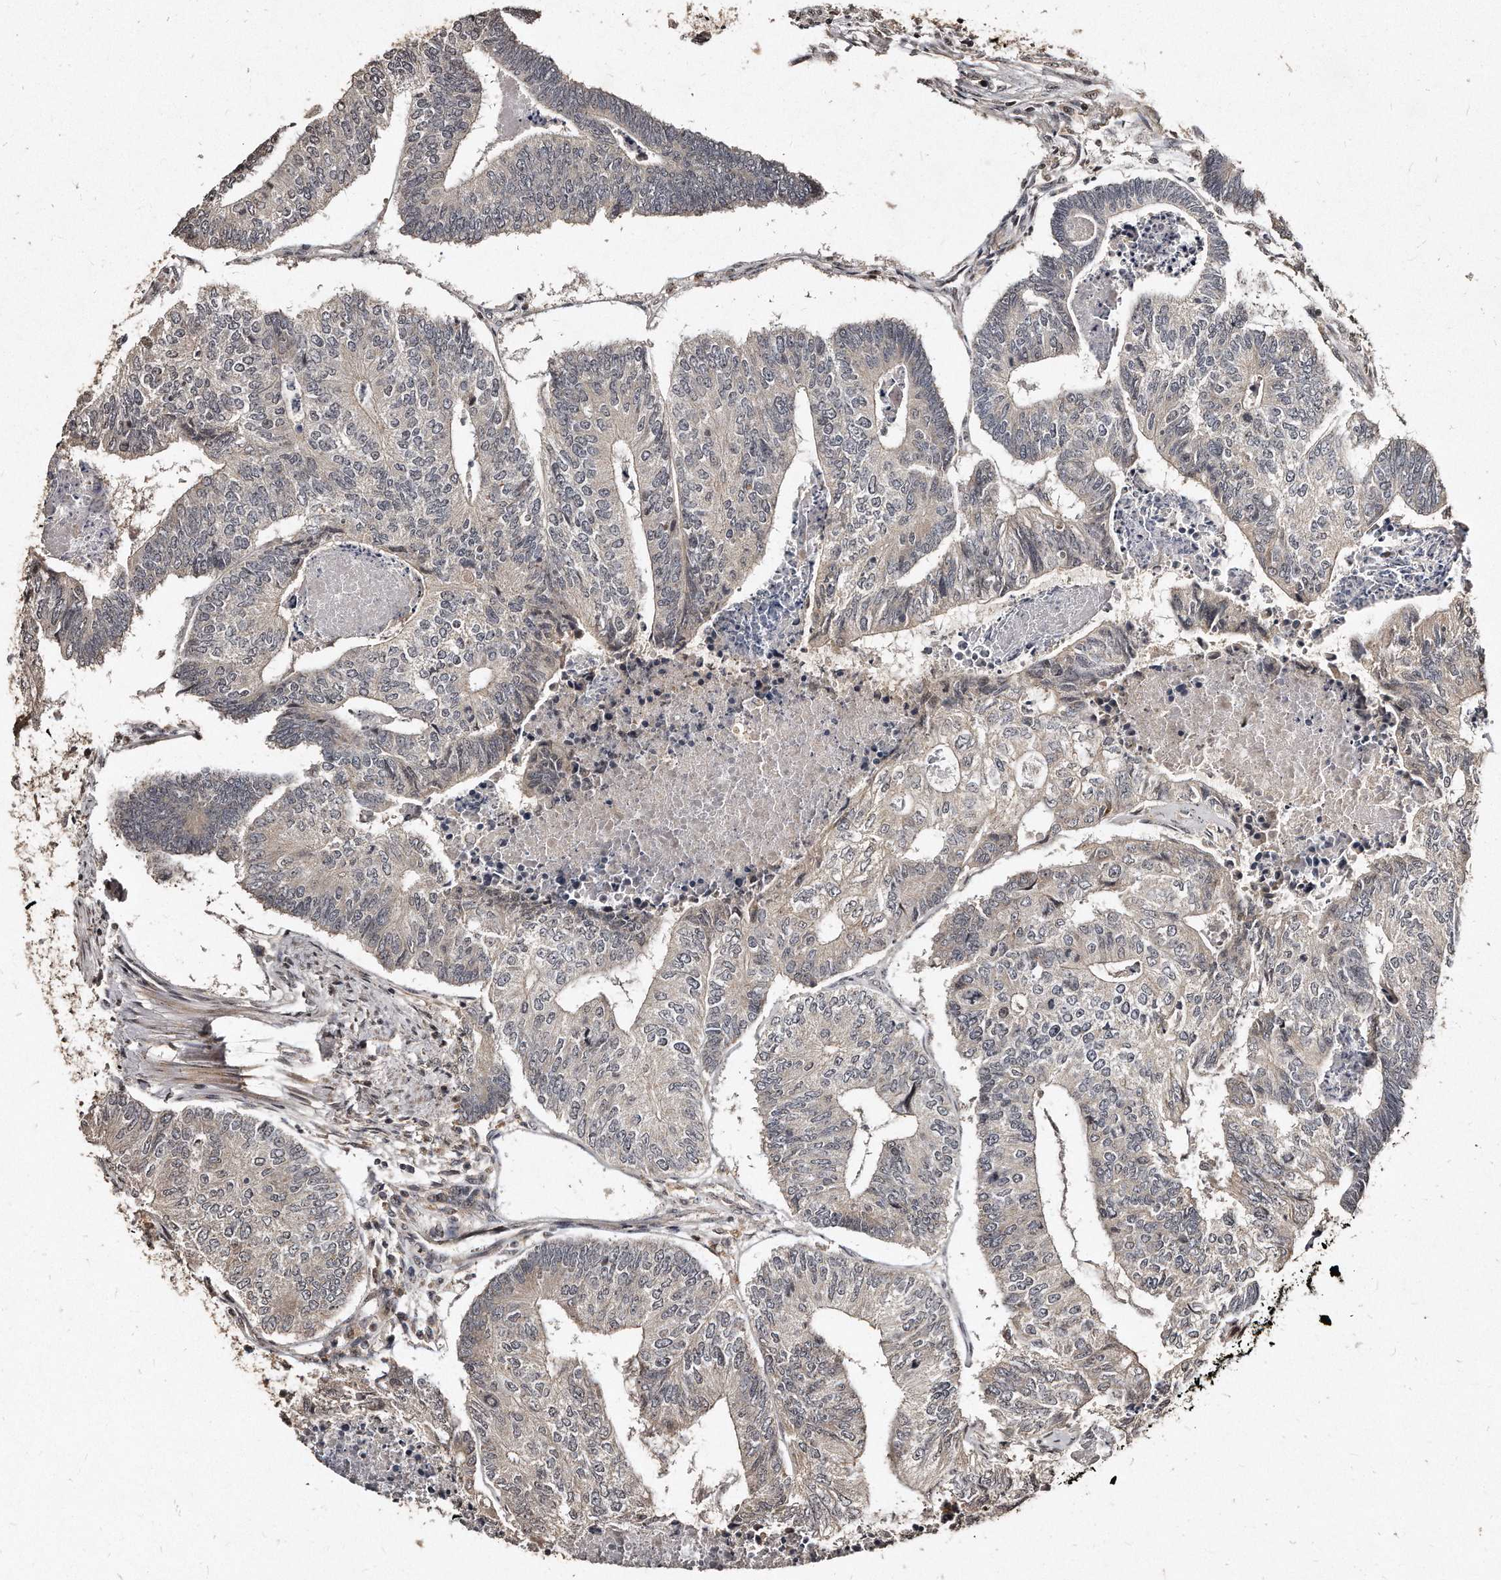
{"staining": {"intensity": "negative", "quantity": "none", "location": "none"}, "tissue": "colorectal cancer", "cell_type": "Tumor cells", "image_type": "cancer", "snomed": [{"axis": "morphology", "description": "Adenocarcinoma, NOS"}, {"axis": "topography", "description": "Colon"}], "caption": "IHC photomicrograph of neoplastic tissue: human colorectal cancer stained with DAB shows no significant protein expression in tumor cells. (DAB (3,3'-diaminobenzidine) immunohistochemistry, high magnification).", "gene": "TSHR", "patient": {"sex": "female", "age": 67}}